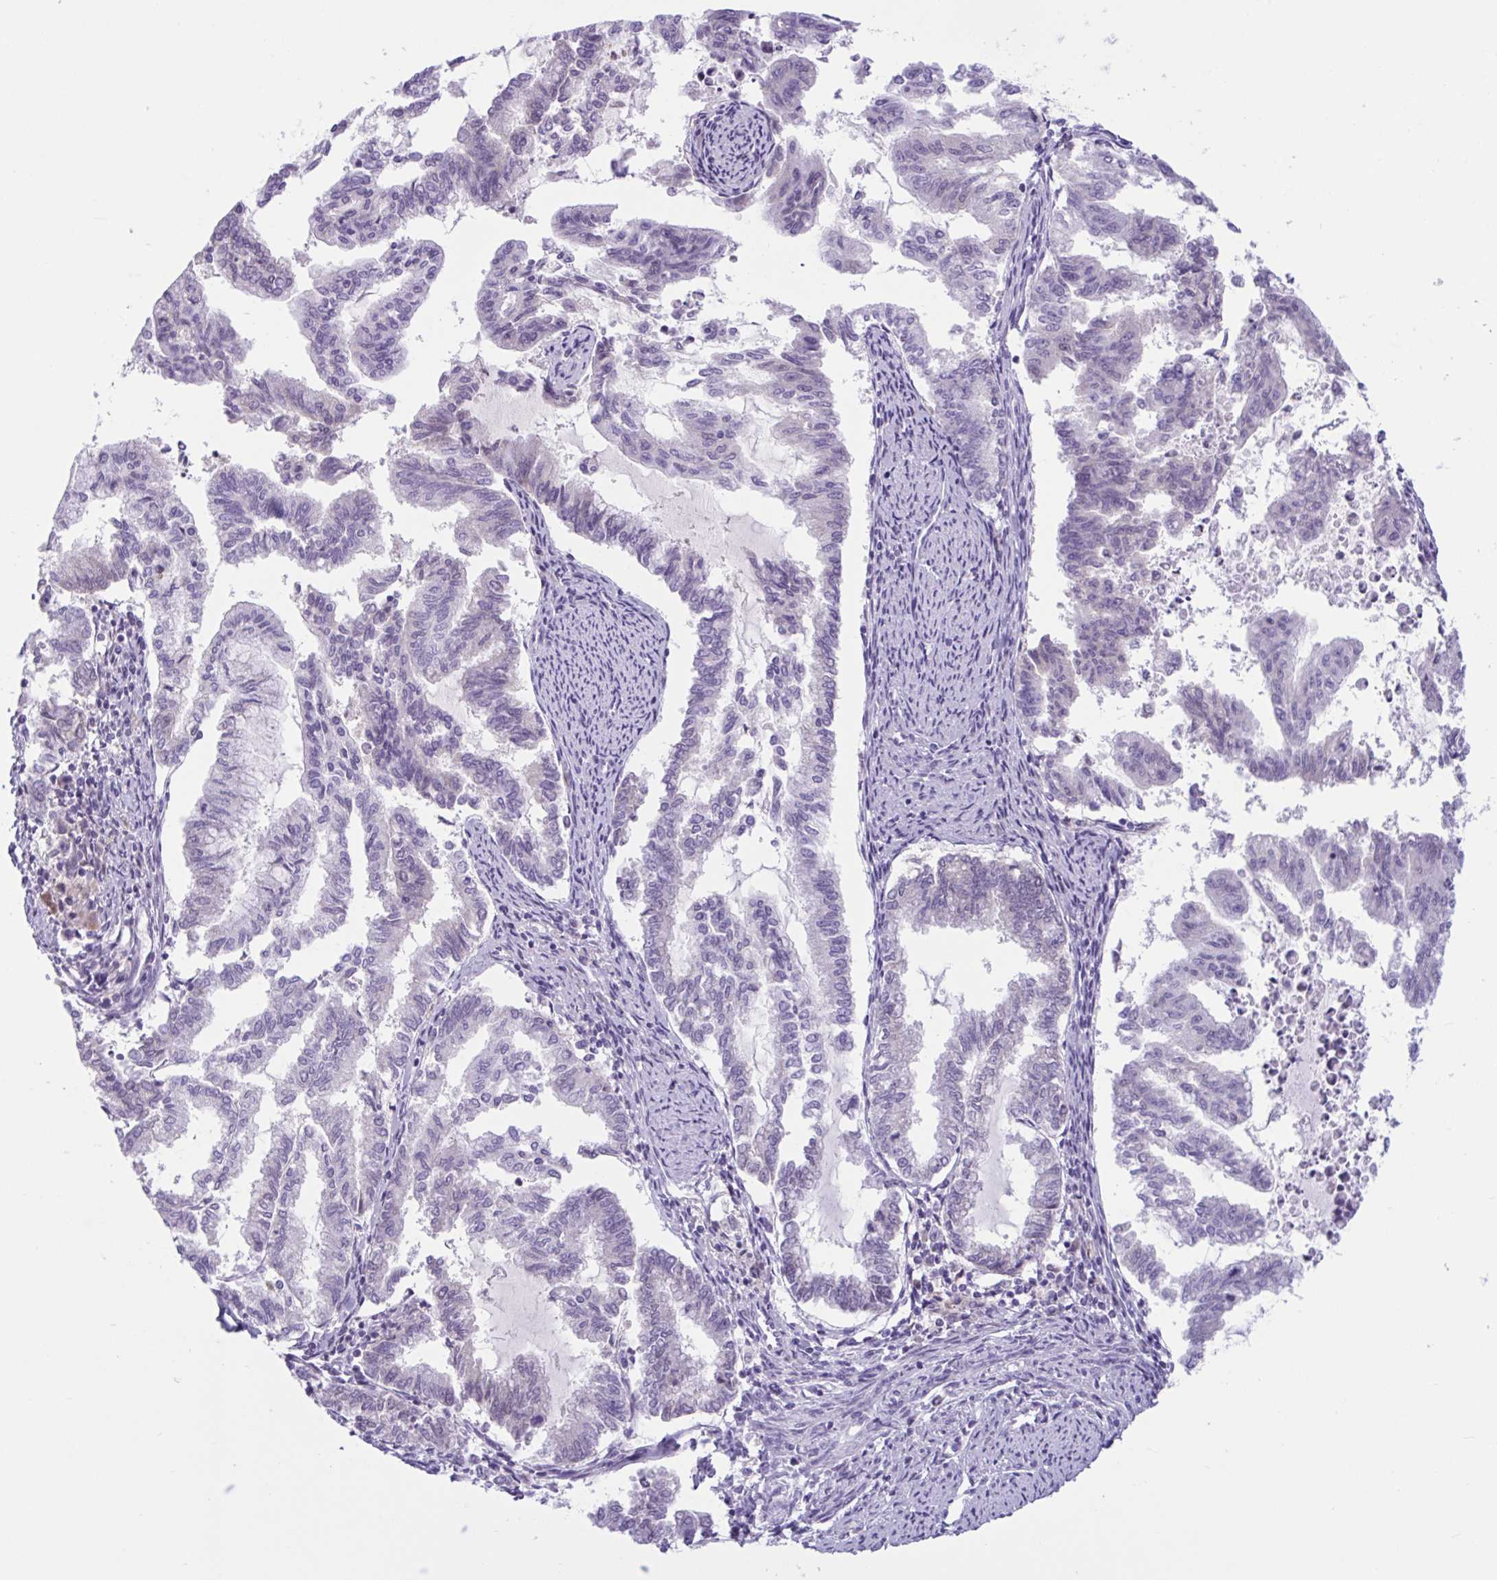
{"staining": {"intensity": "negative", "quantity": "none", "location": "none"}, "tissue": "endometrial cancer", "cell_type": "Tumor cells", "image_type": "cancer", "snomed": [{"axis": "morphology", "description": "Adenocarcinoma, NOS"}, {"axis": "topography", "description": "Endometrium"}], "caption": "A micrograph of adenocarcinoma (endometrial) stained for a protein displays no brown staining in tumor cells.", "gene": "WNT9B", "patient": {"sex": "female", "age": 79}}